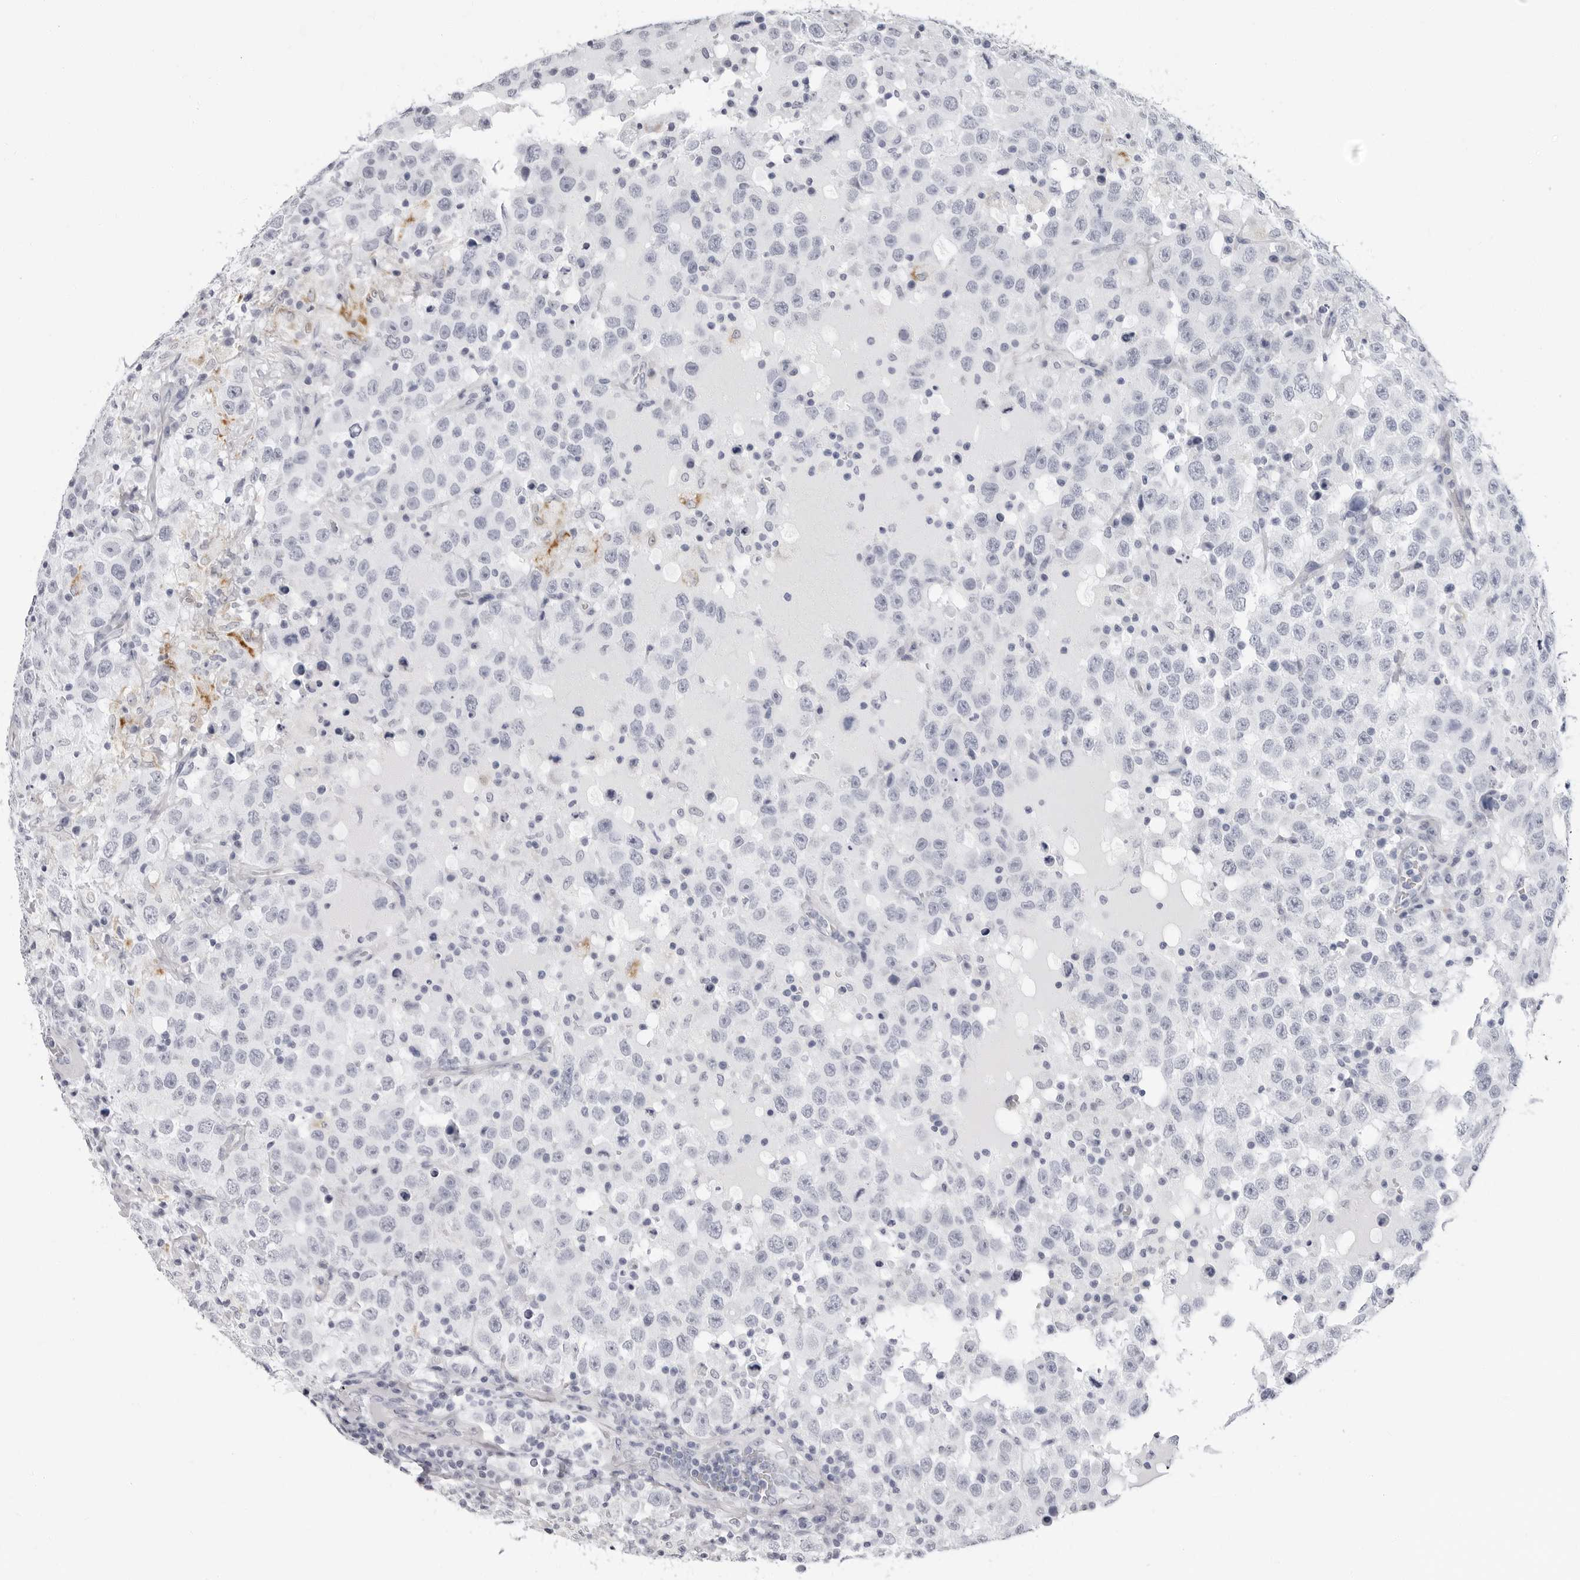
{"staining": {"intensity": "negative", "quantity": "none", "location": "none"}, "tissue": "testis cancer", "cell_type": "Tumor cells", "image_type": "cancer", "snomed": [{"axis": "morphology", "description": "Seminoma, NOS"}, {"axis": "topography", "description": "Testis"}], "caption": "Photomicrograph shows no significant protein positivity in tumor cells of seminoma (testis). Brightfield microscopy of IHC stained with DAB (3,3'-diaminobenzidine) (brown) and hematoxylin (blue), captured at high magnification.", "gene": "ERICH3", "patient": {"sex": "male", "age": 41}}